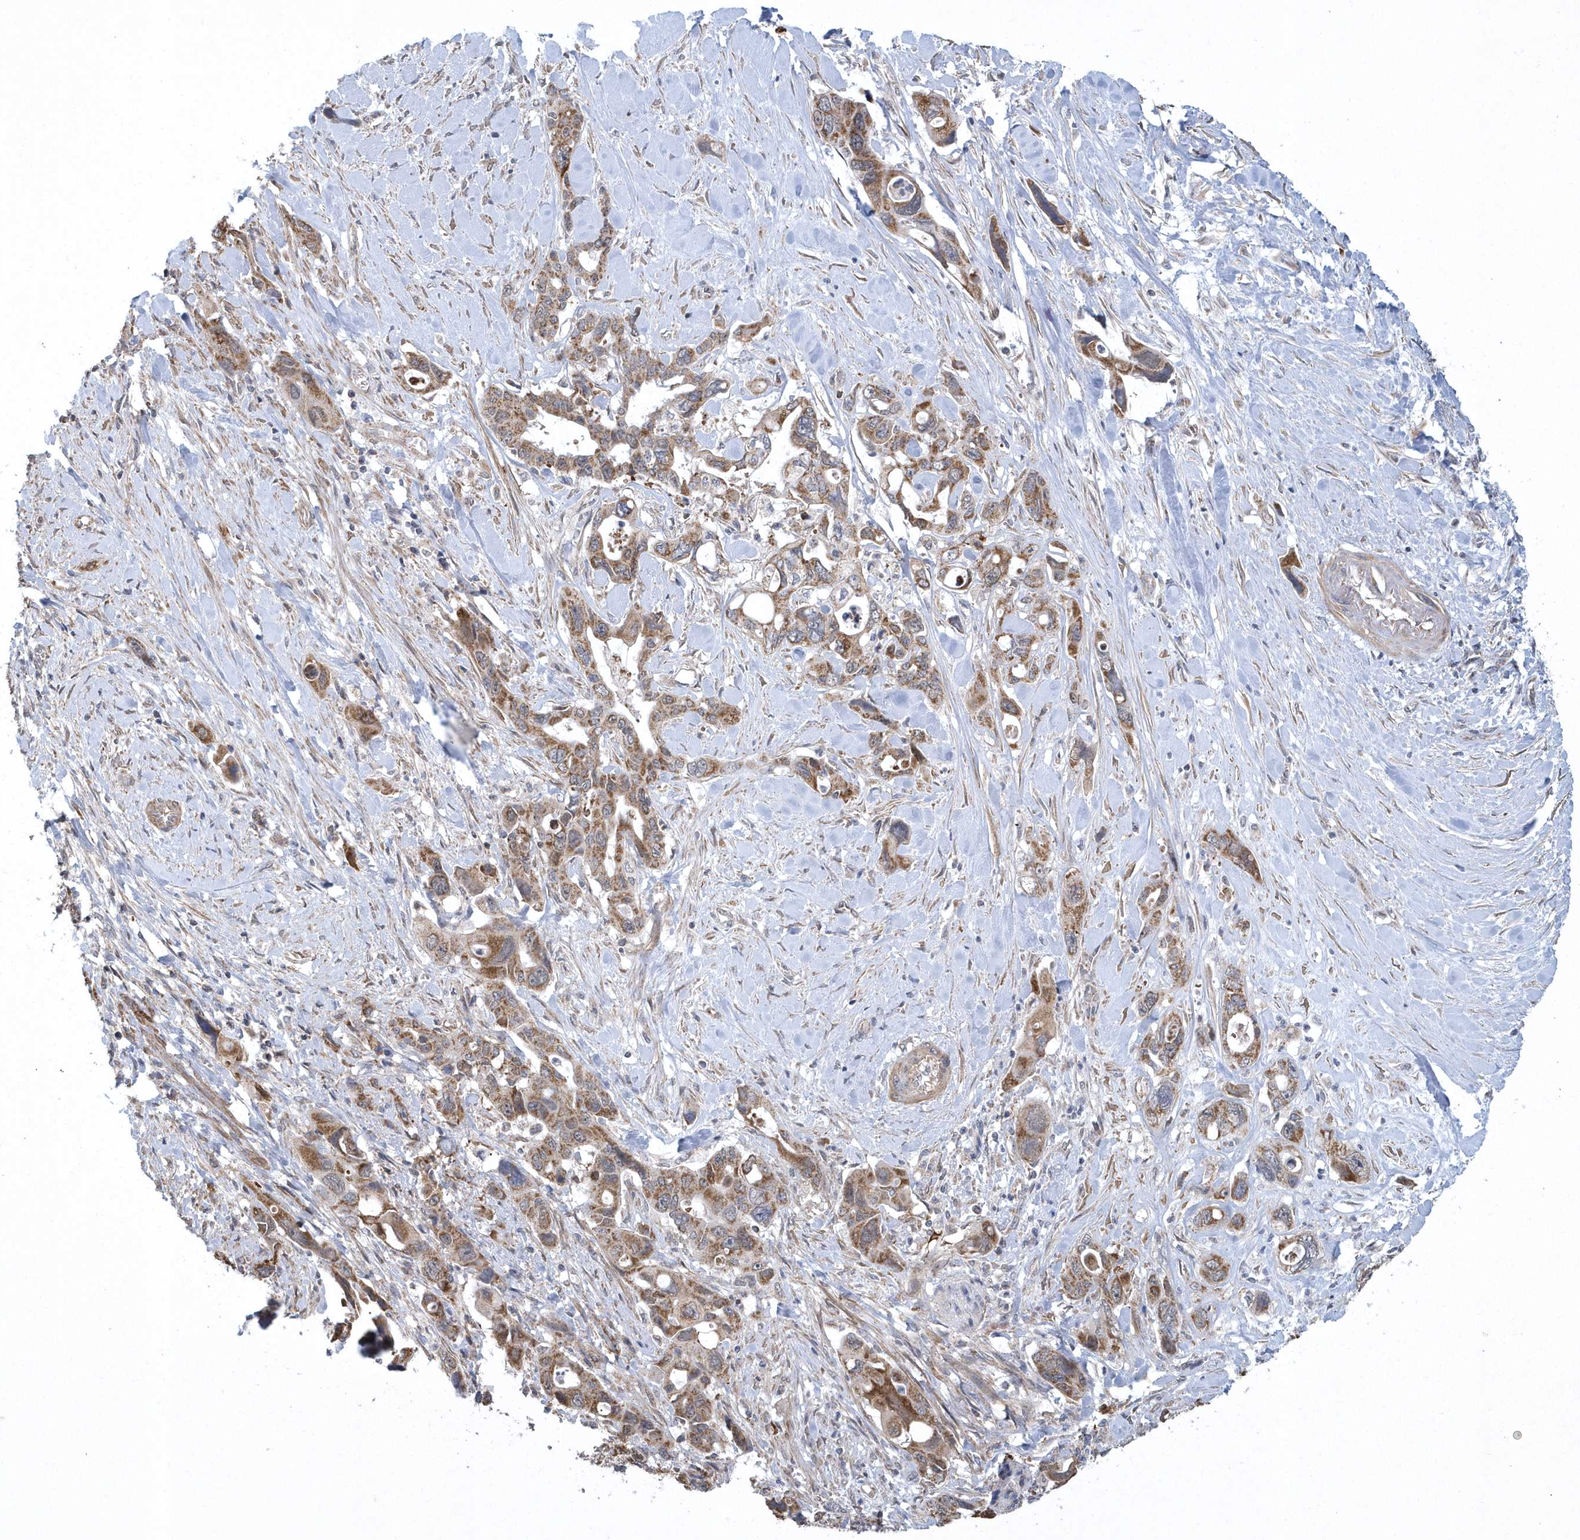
{"staining": {"intensity": "moderate", "quantity": ">75%", "location": "cytoplasmic/membranous"}, "tissue": "pancreatic cancer", "cell_type": "Tumor cells", "image_type": "cancer", "snomed": [{"axis": "morphology", "description": "Adenocarcinoma, NOS"}, {"axis": "topography", "description": "Pancreas"}], "caption": "Immunohistochemistry (IHC) micrograph of neoplastic tissue: pancreatic cancer stained using immunohistochemistry shows medium levels of moderate protein expression localized specifically in the cytoplasmic/membranous of tumor cells, appearing as a cytoplasmic/membranous brown color.", "gene": "SLX9", "patient": {"sex": "male", "age": 46}}